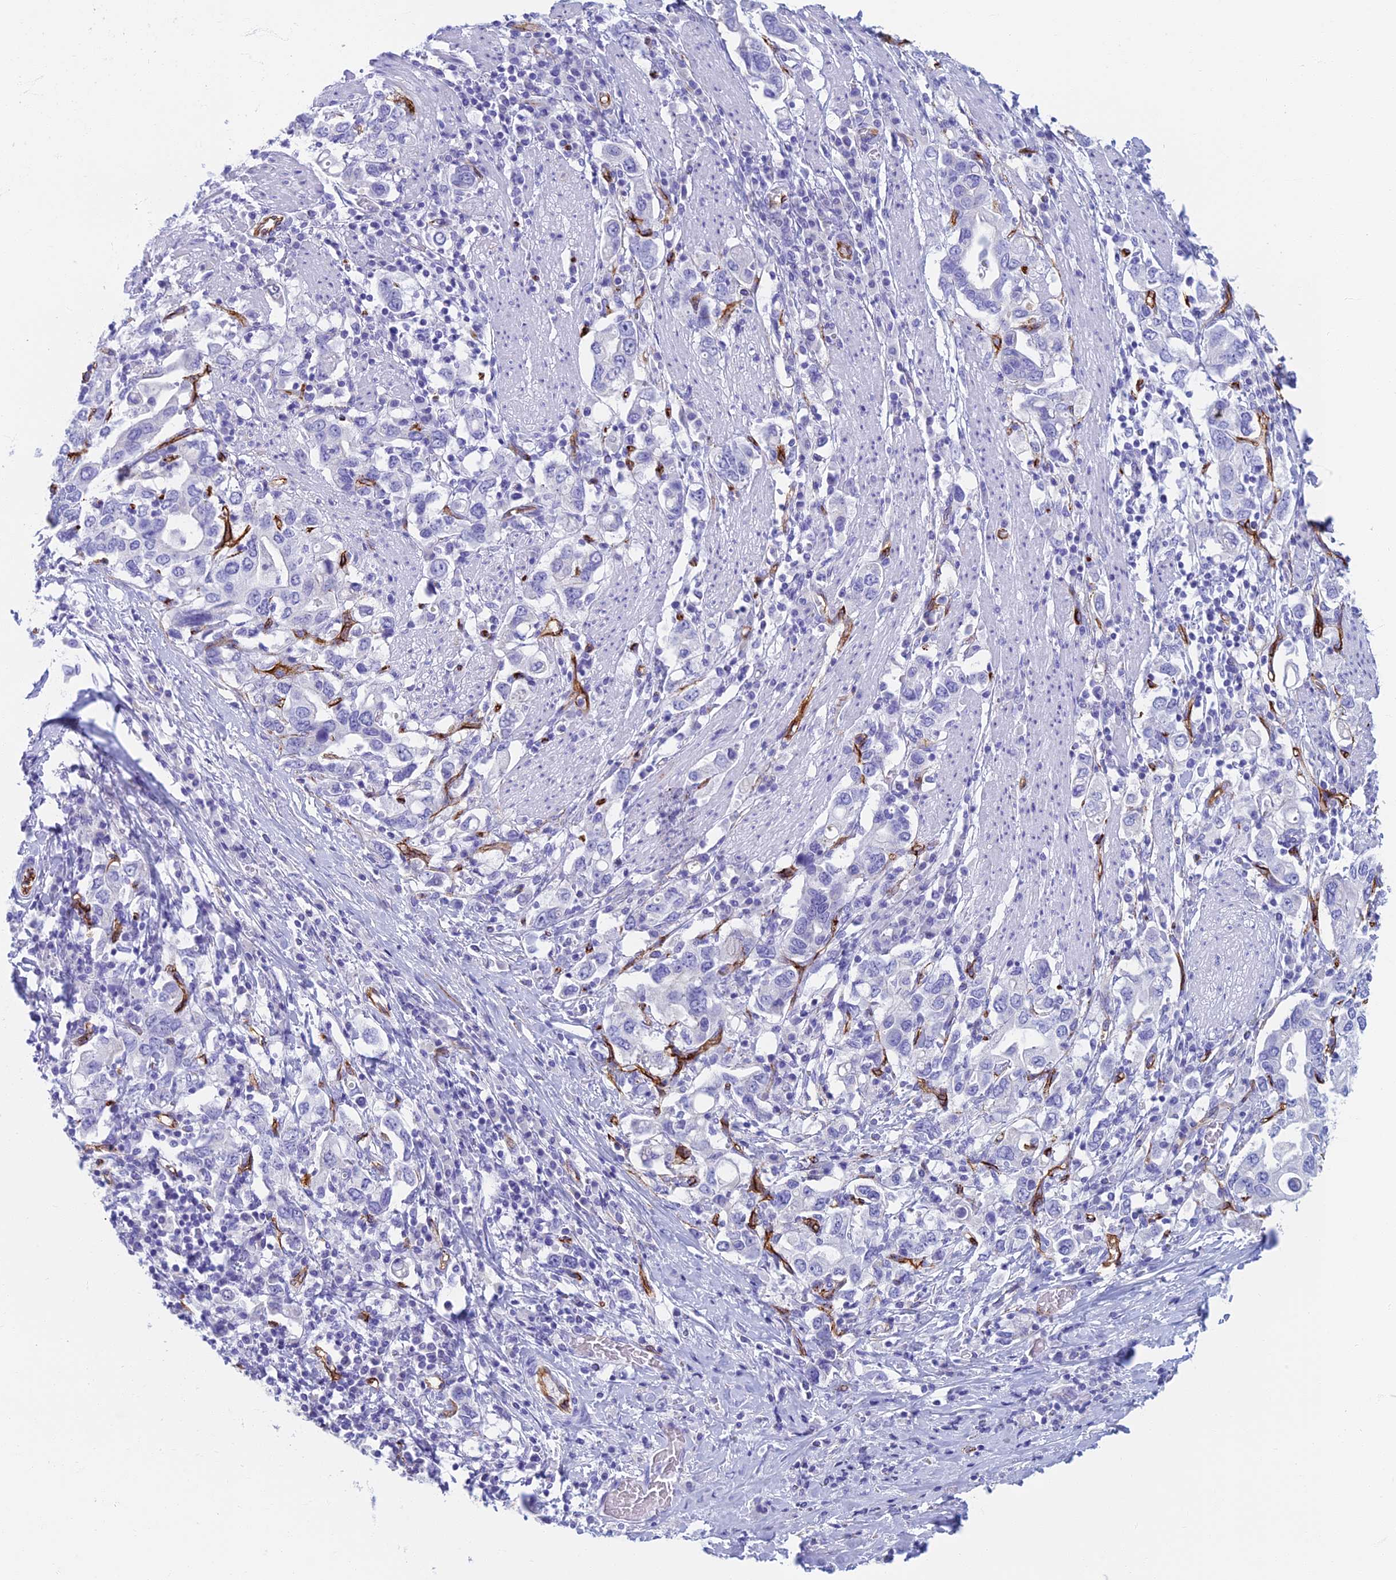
{"staining": {"intensity": "negative", "quantity": "none", "location": "none"}, "tissue": "stomach cancer", "cell_type": "Tumor cells", "image_type": "cancer", "snomed": [{"axis": "morphology", "description": "Adenocarcinoma, NOS"}, {"axis": "topography", "description": "Stomach, upper"}, {"axis": "topography", "description": "Stomach"}], "caption": "Immunohistochemistry (IHC) micrograph of neoplastic tissue: stomach cancer stained with DAB (3,3'-diaminobenzidine) shows no significant protein staining in tumor cells.", "gene": "ETFRF1", "patient": {"sex": "male", "age": 62}}